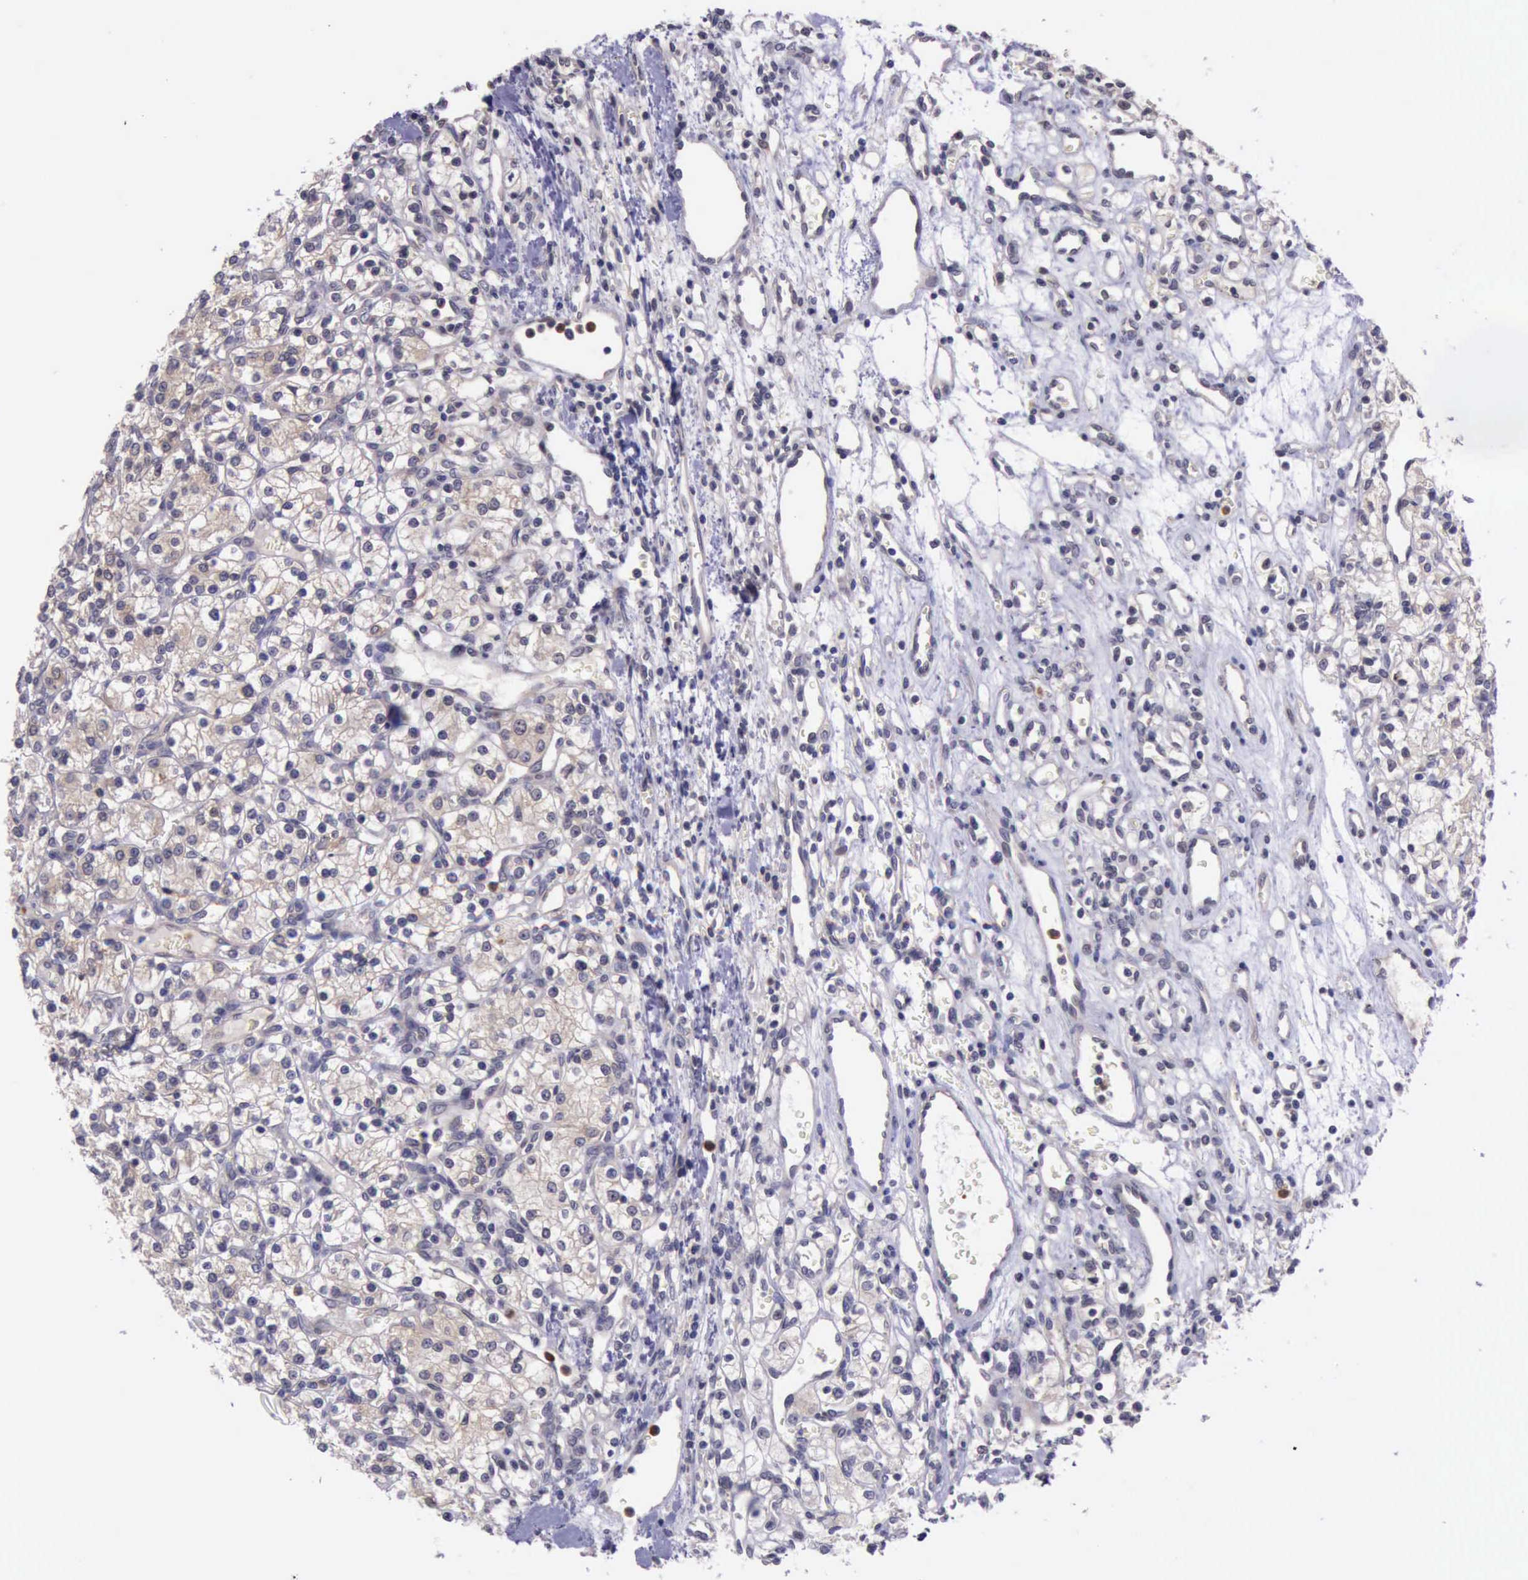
{"staining": {"intensity": "weak", "quantity": ">75%", "location": "cytoplasmic/membranous"}, "tissue": "renal cancer", "cell_type": "Tumor cells", "image_type": "cancer", "snomed": [{"axis": "morphology", "description": "Adenocarcinoma, NOS"}, {"axis": "topography", "description": "Kidney"}], "caption": "Adenocarcinoma (renal) tissue demonstrates weak cytoplasmic/membranous positivity in about >75% of tumor cells, visualized by immunohistochemistry. (DAB (3,3'-diaminobenzidine) IHC, brown staining for protein, blue staining for nuclei).", "gene": "PLEK2", "patient": {"sex": "female", "age": 62}}